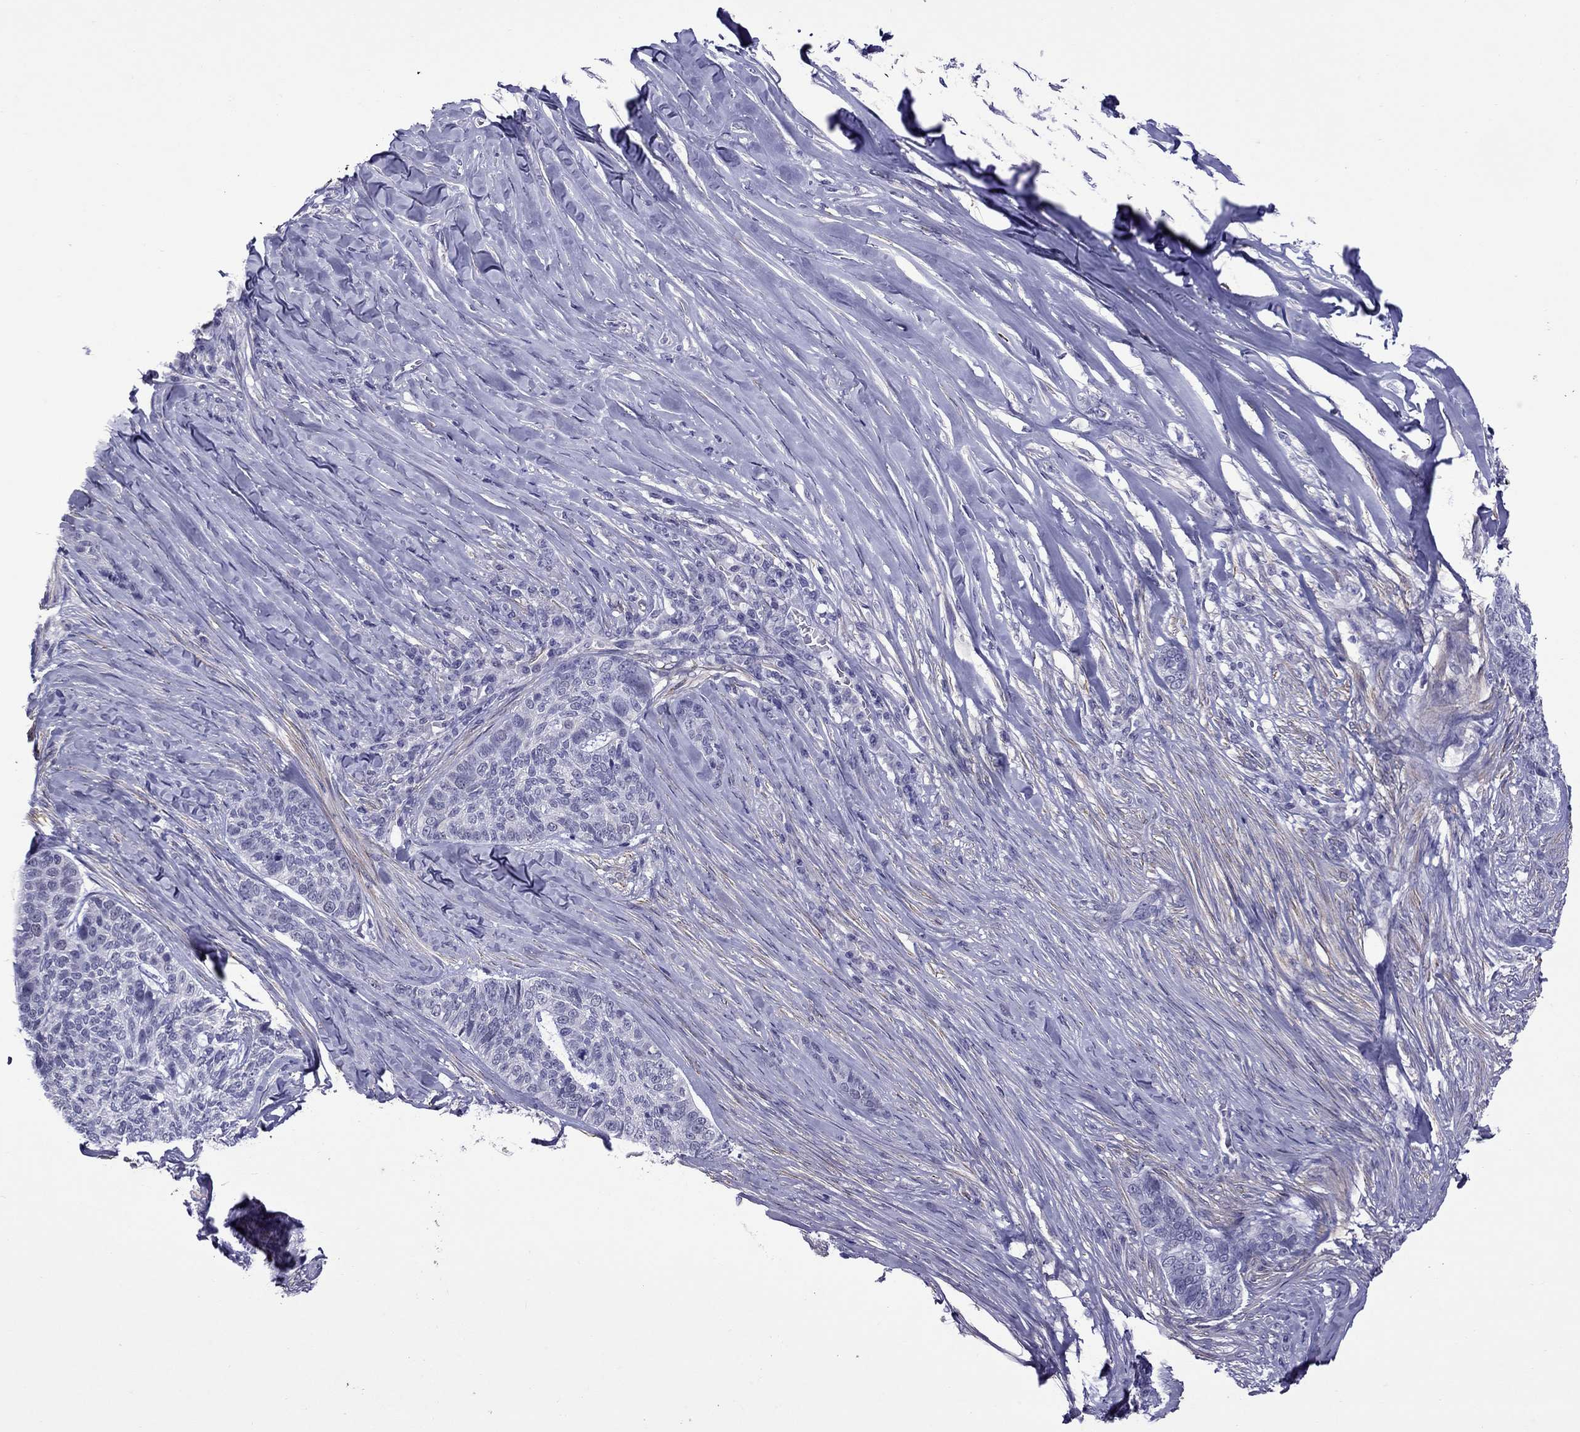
{"staining": {"intensity": "negative", "quantity": "none", "location": "none"}, "tissue": "skin cancer", "cell_type": "Tumor cells", "image_type": "cancer", "snomed": [{"axis": "morphology", "description": "Basal cell carcinoma"}, {"axis": "topography", "description": "Skin"}], "caption": "Skin cancer was stained to show a protein in brown. There is no significant expression in tumor cells.", "gene": "CHRNA5", "patient": {"sex": "female", "age": 69}}